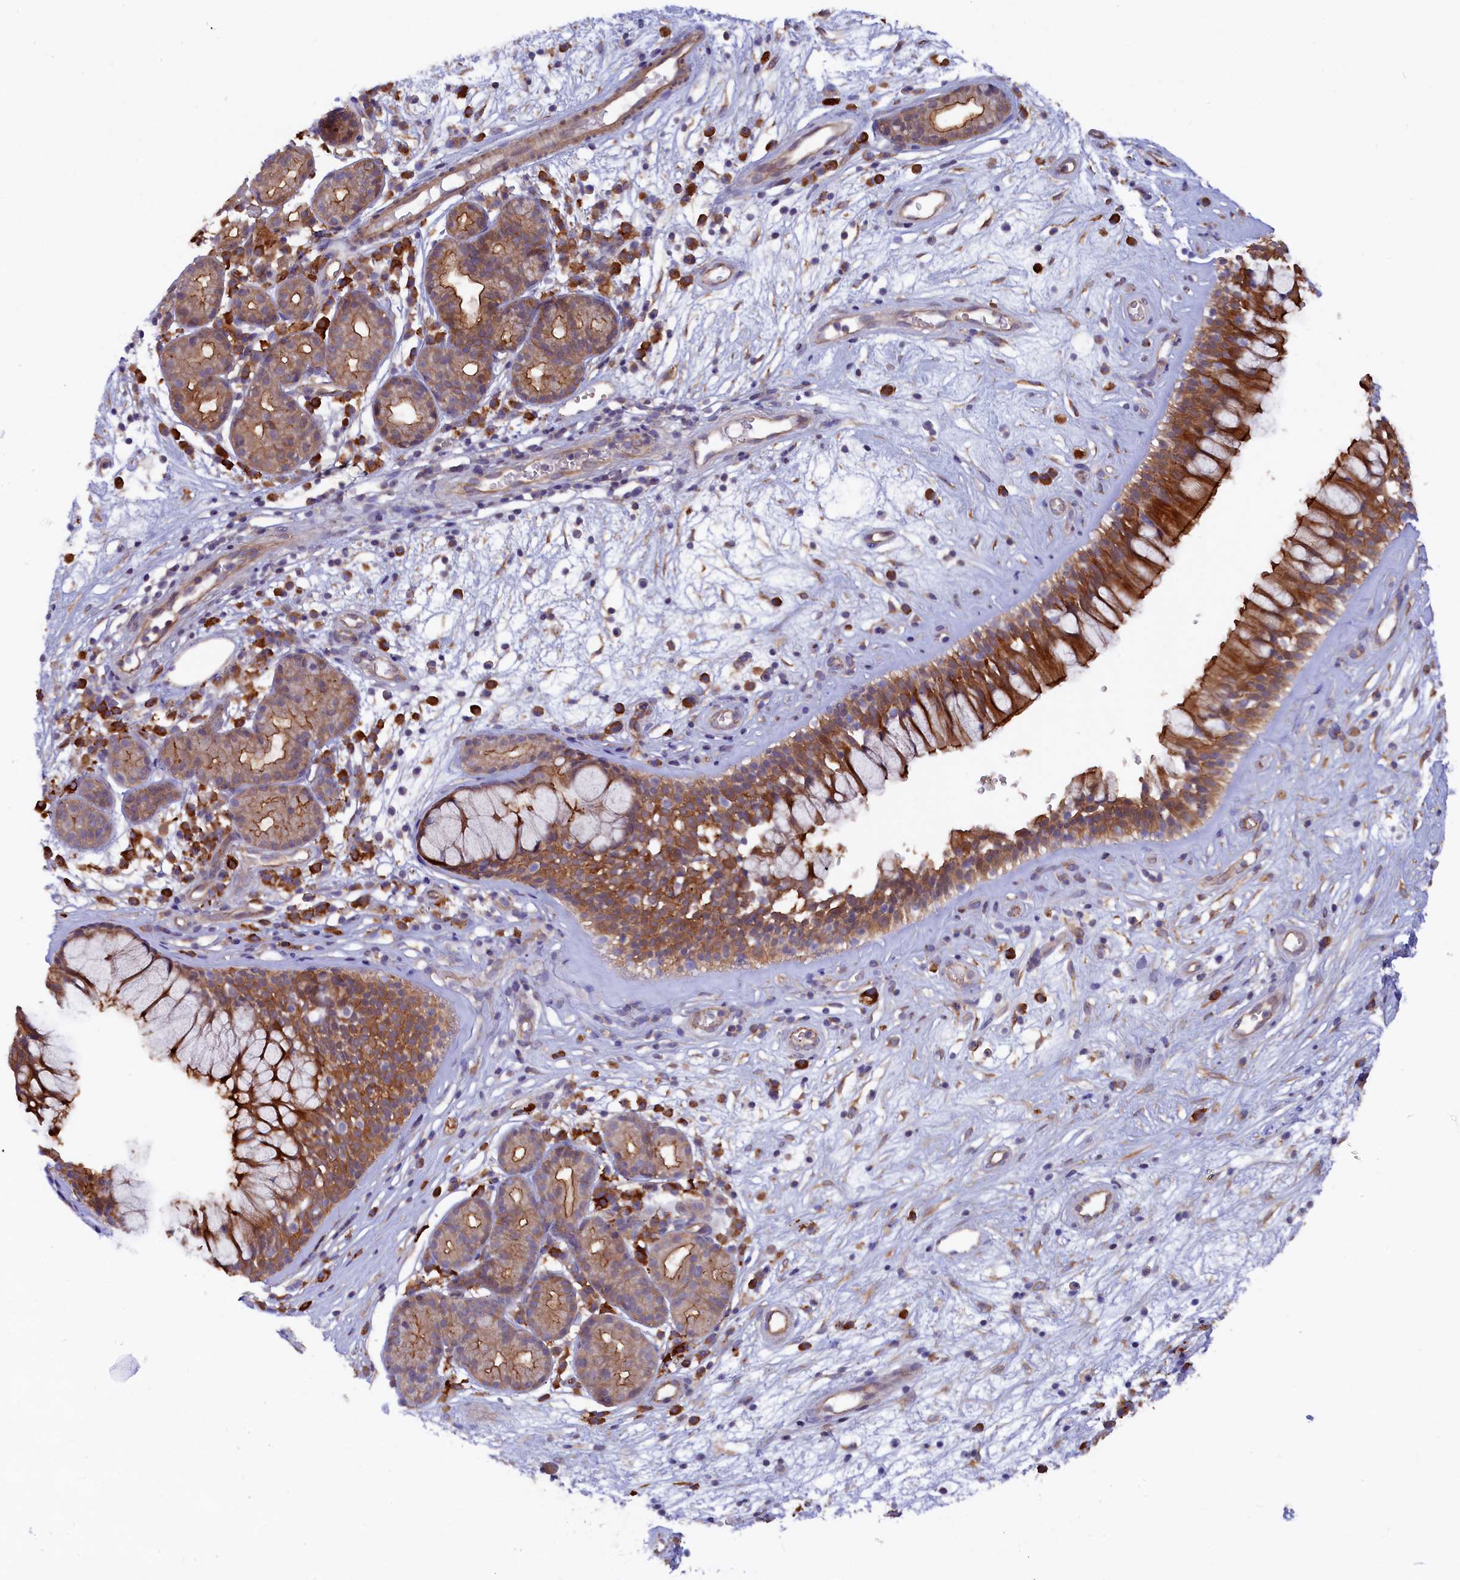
{"staining": {"intensity": "moderate", "quantity": ">75%", "location": "cytoplasmic/membranous"}, "tissue": "nasopharynx", "cell_type": "Respiratory epithelial cells", "image_type": "normal", "snomed": [{"axis": "morphology", "description": "Normal tissue, NOS"}, {"axis": "topography", "description": "Nasopharynx"}], "caption": "Immunohistochemical staining of normal nasopharynx reveals >75% levels of moderate cytoplasmic/membranous protein expression in approximately >75% of respiratory epithelial cells.", "gene": "JPT2", "patient": {"sex": "male", "age": 32}}